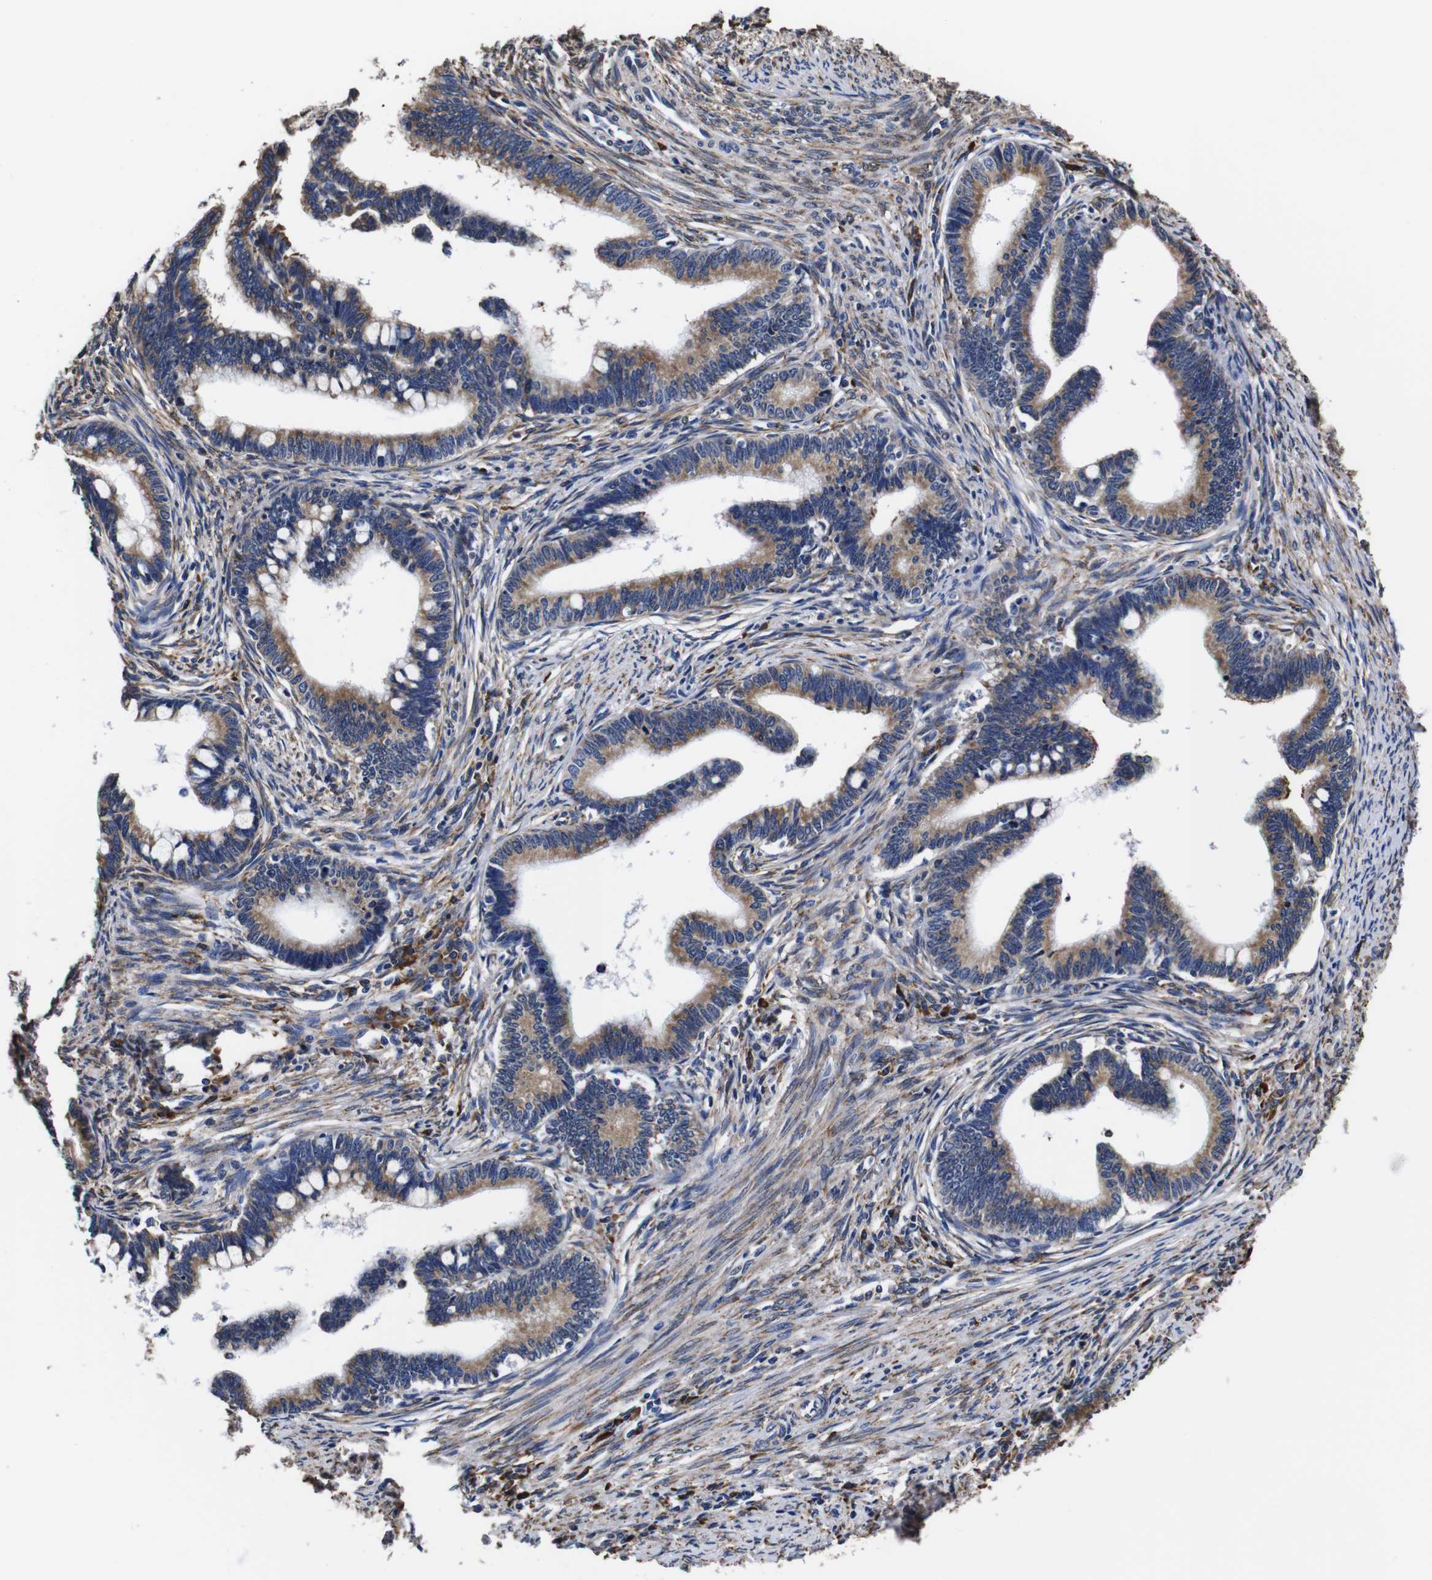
{"staining": {"intensity": "moderate", "quantity": ">75%", "location": "cytoplasmic/membranous"}, "tissue": "cervical cancer", "cell_type": "Tumor cells", "image_type": "cancer", "snomed": [{"axis": "morphology", "description": "Adenocarcinoma, NOS"}, {"axis": "topography", "description": "Cervix"}], "caption": "Protein analysis of cervical cancer (adenocarcinoma) tissue demonstrates moderate cytoplasmic/membranous expression in approximately >75% of tumor cells.", "gene": "PPIB", "patient": {"sex": "female", "age": 36}}